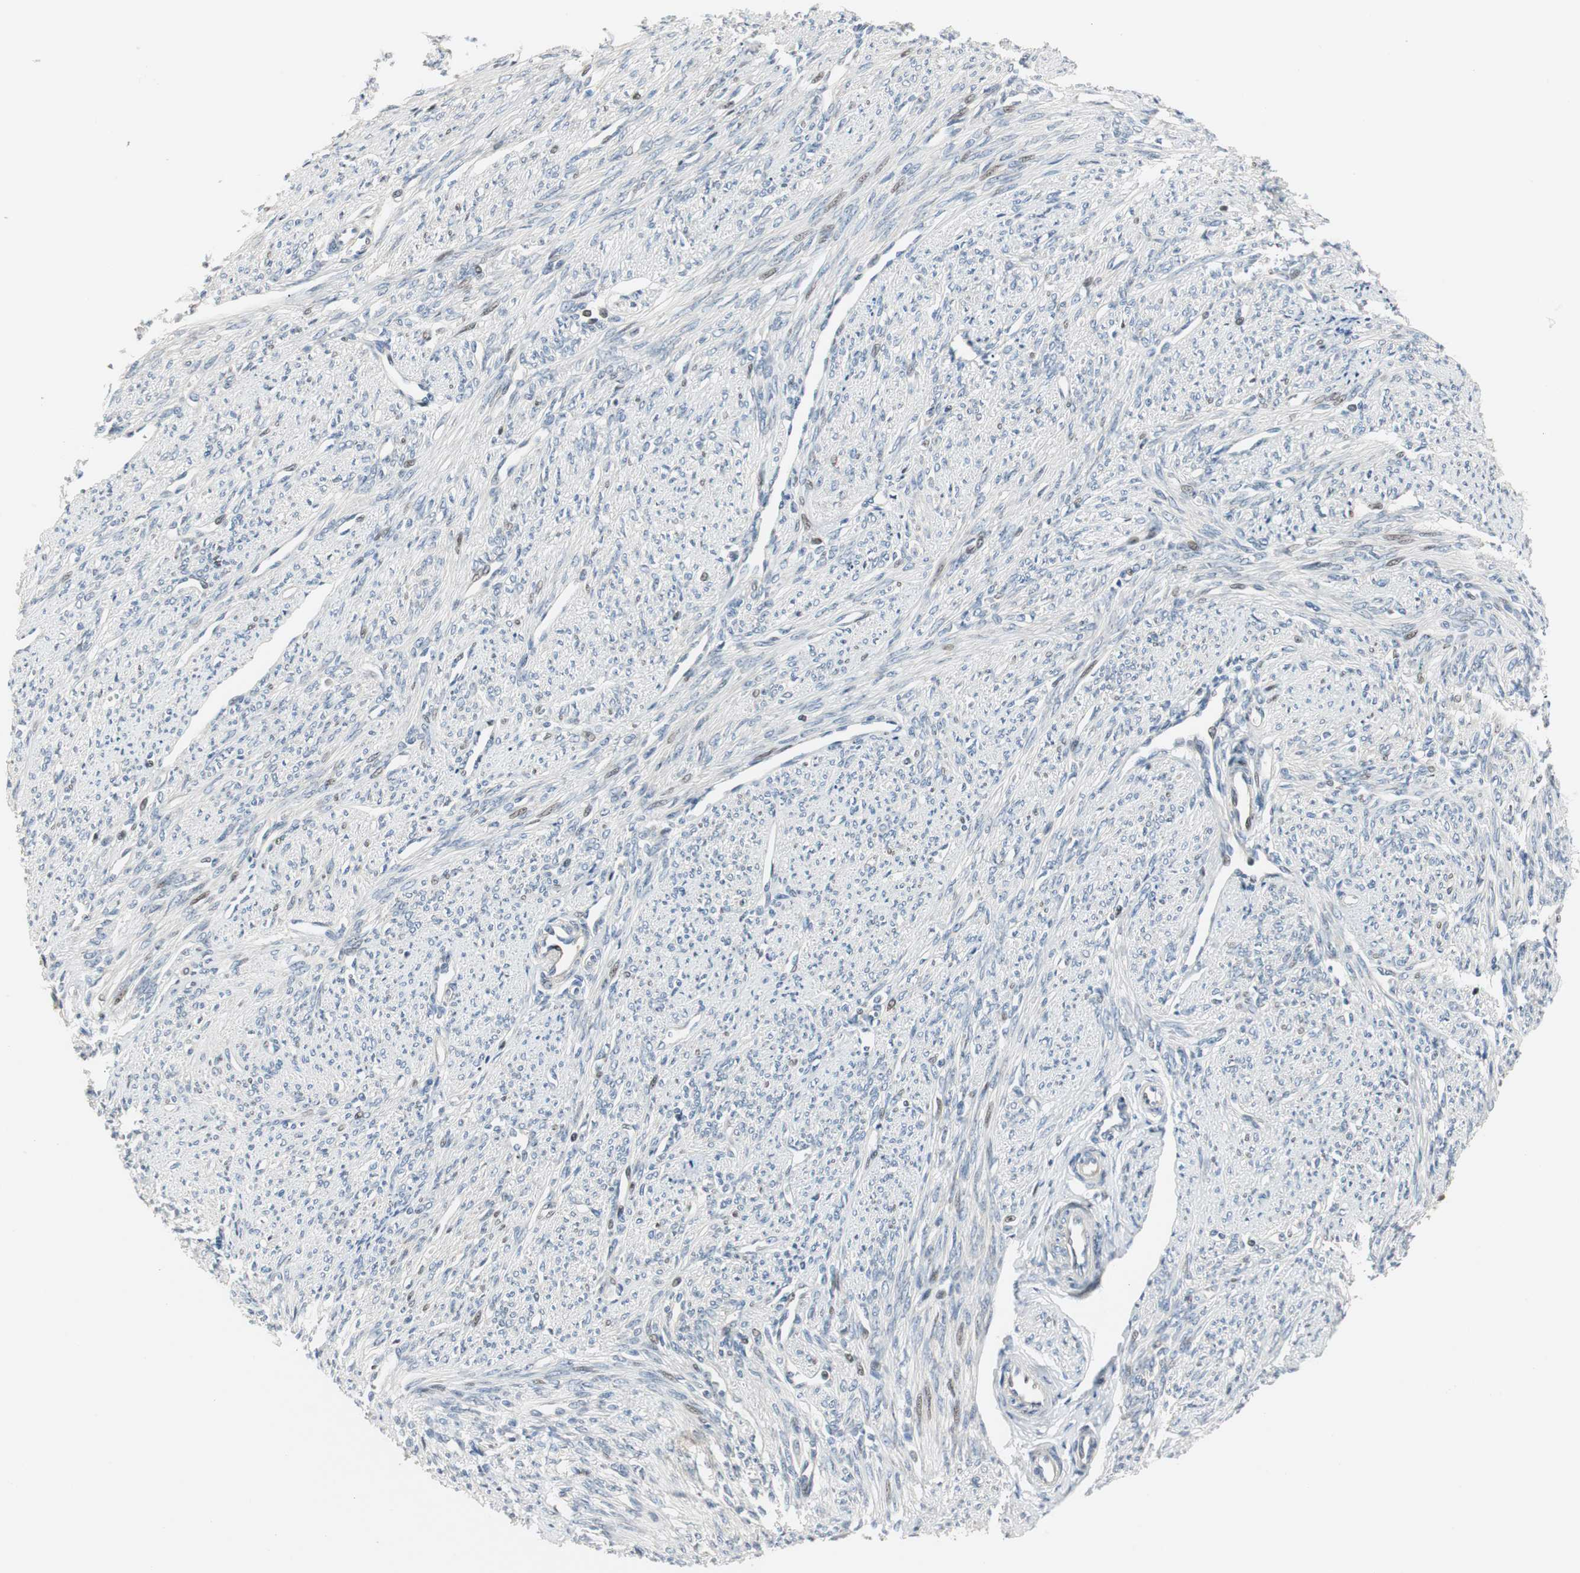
{"staining": {"intensity": "weak", "quantity": "<25%", "location": "nuclear"}, "tissue": "smooth muscle", "cell_type": "Smooth muscle cells", "image_type": "normal", "snomed": [{"axis": "morphology", "description": "Normal tissue, NOS"}, {"axis": "topography", "description": "Smooth muscle"}], "caption": "IHC image of normal human smooth muscle stained for a protein (brown), which reveals no staining in smooth muscle cells.", "gene": "RAD1", "patient": {"sex": "female", "age": 65}}